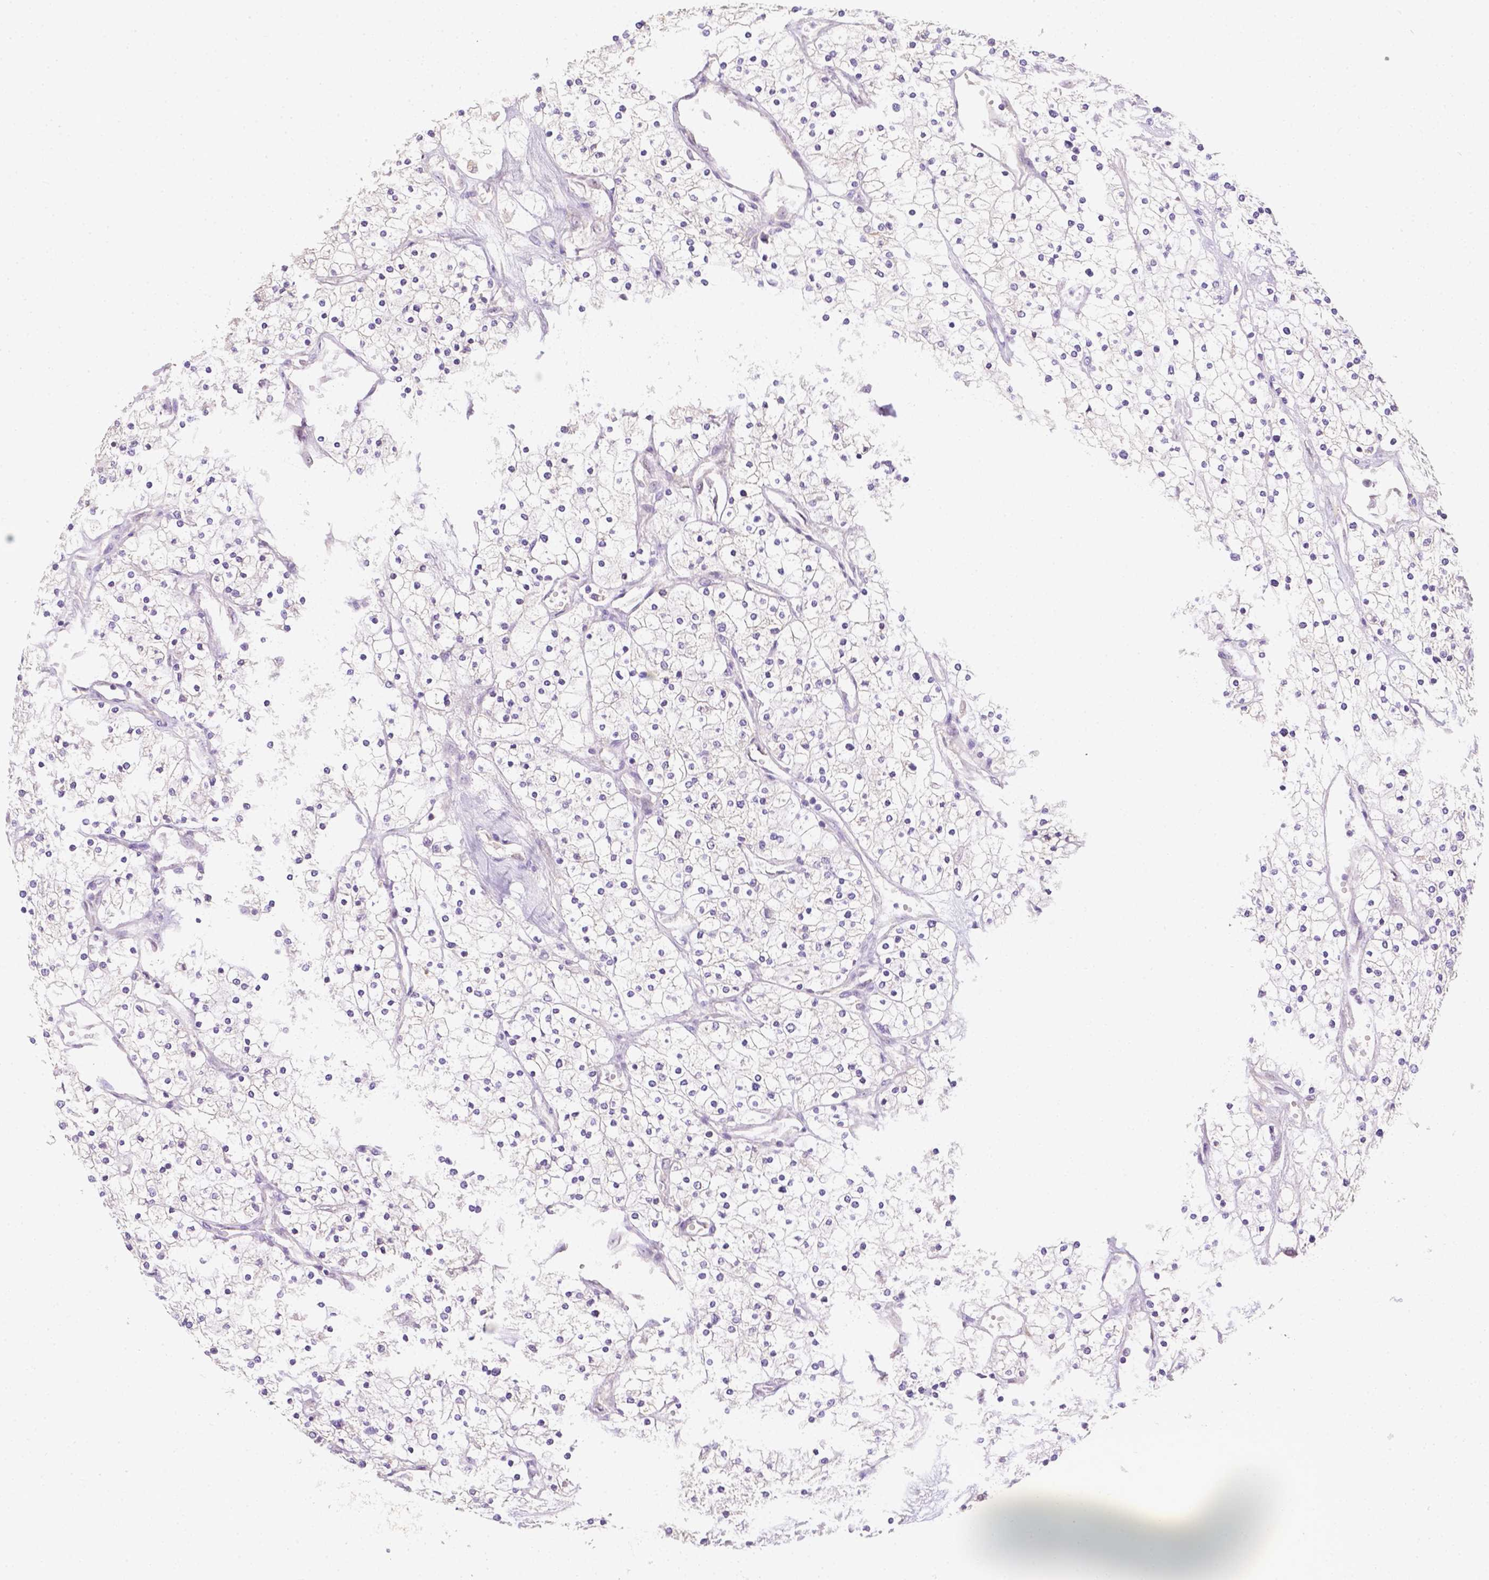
{"staining": {"intensity": "negative", "quantity": "none", "location": "none"}, "tissue": "renal cancer", "cell_type": "Tumor cells", "image_type": "cancer", "snomed": [{"axis": "morphology", "description": "Adenocarcinoma, NOS"}, {"axis": "topography", "description": "Kidney"}], "caption": "The image exhibits no staining of tumor cells in adenocarcinoma (renal).", "gene": "C10orf67", "patient": {"sex": "male", "age": 80}}